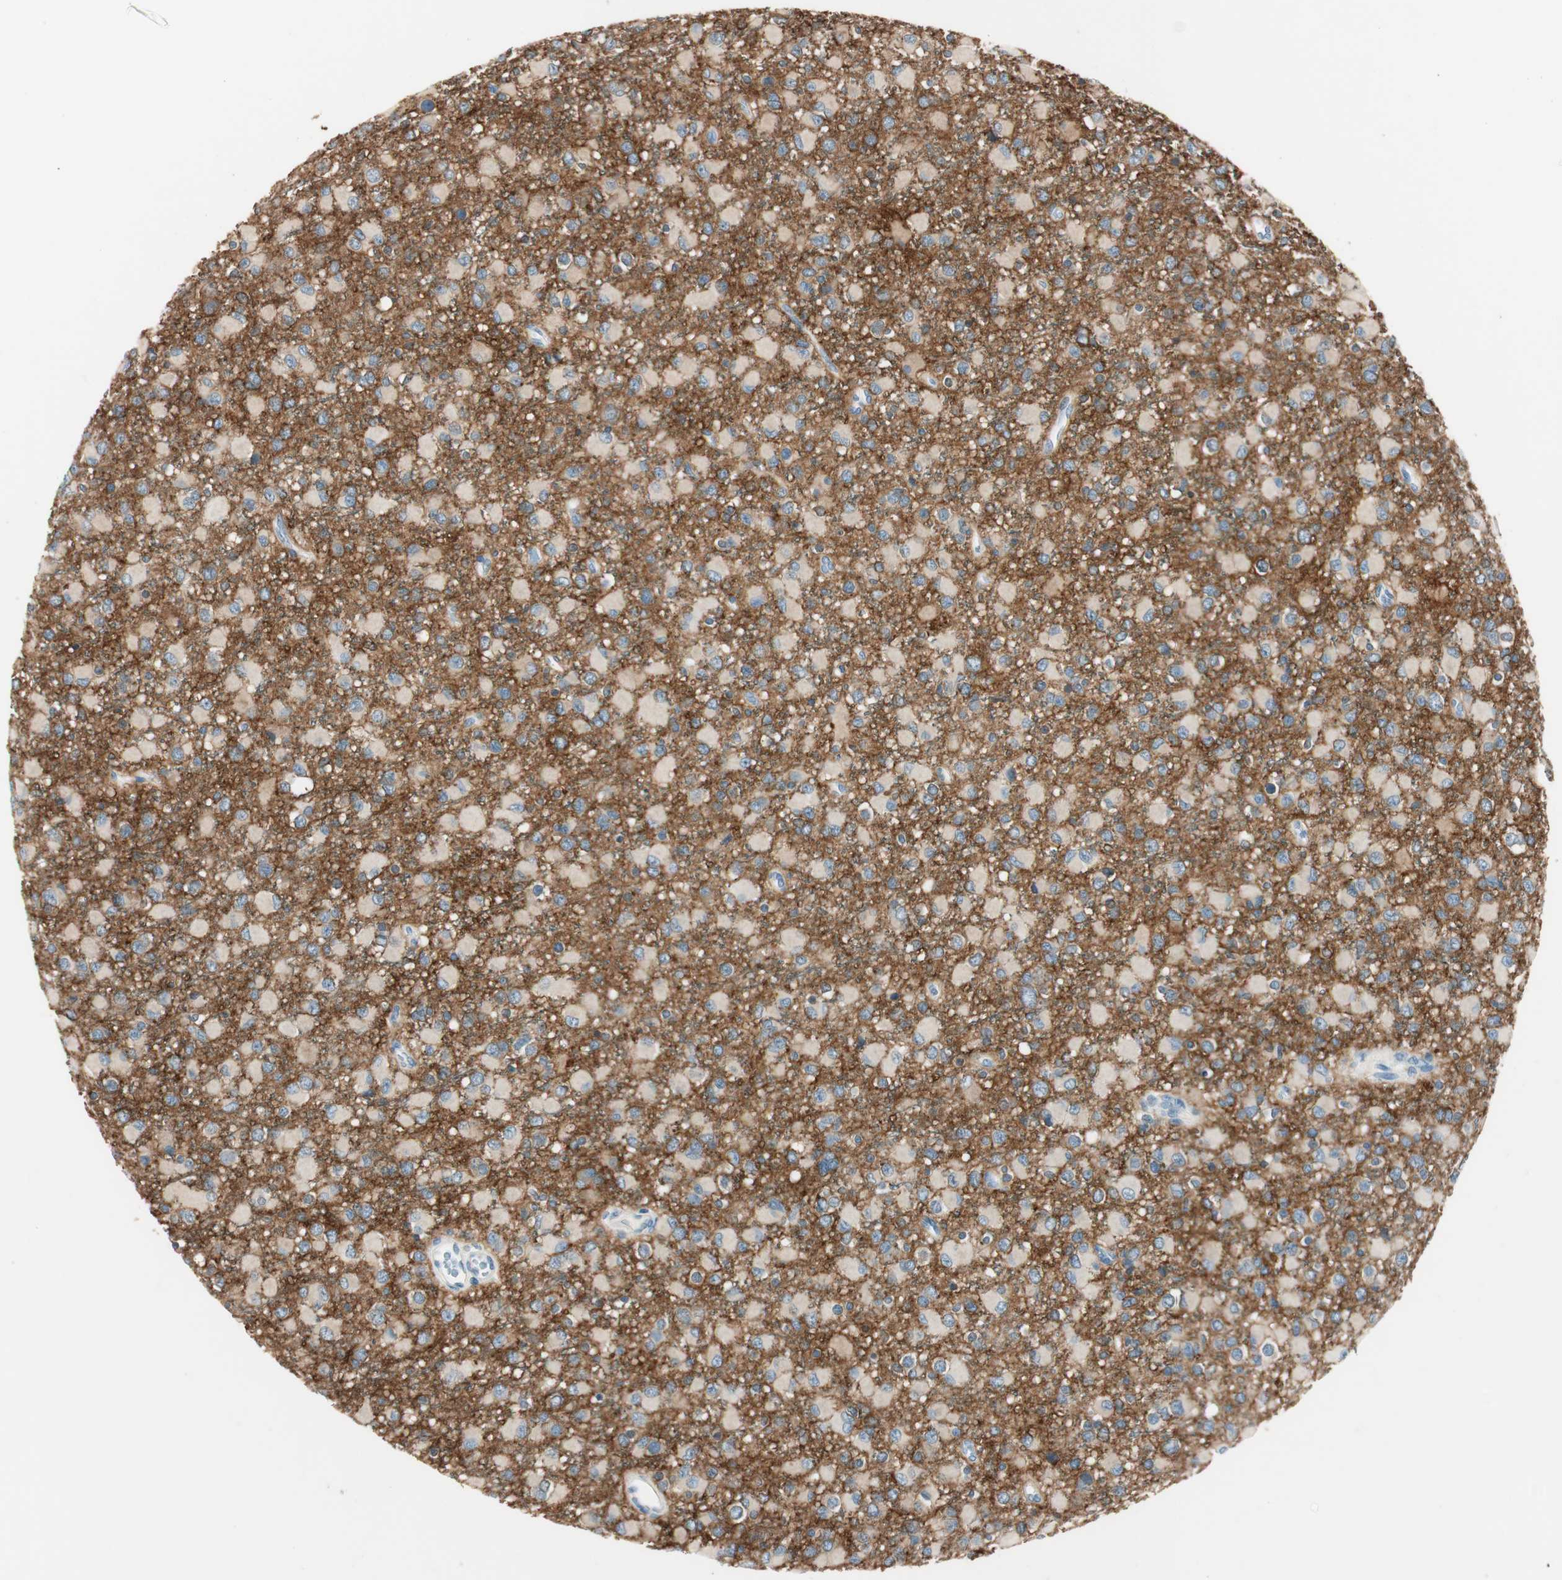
{"staining": {"intensity": "weak", "quantity": ">75%", "location": "cytoplasmic/membranous"}, "tissue": "glioma", "cell_type": "Tumor cells", "image_type": "cancer", "snomed": [{"axis": "morphology", "description": "Glioma, malignant, Low grade"}, {"axis": "topography", "description": "Brain"}], "caption": "Low-grade glioma (malignant) stained with a brown dye reveals weak cytoplasmic/membranous positive expression in about >75% of tumor cells.", "gene": "GNAO1", "patient": {"sex": "male", "age": 42}}